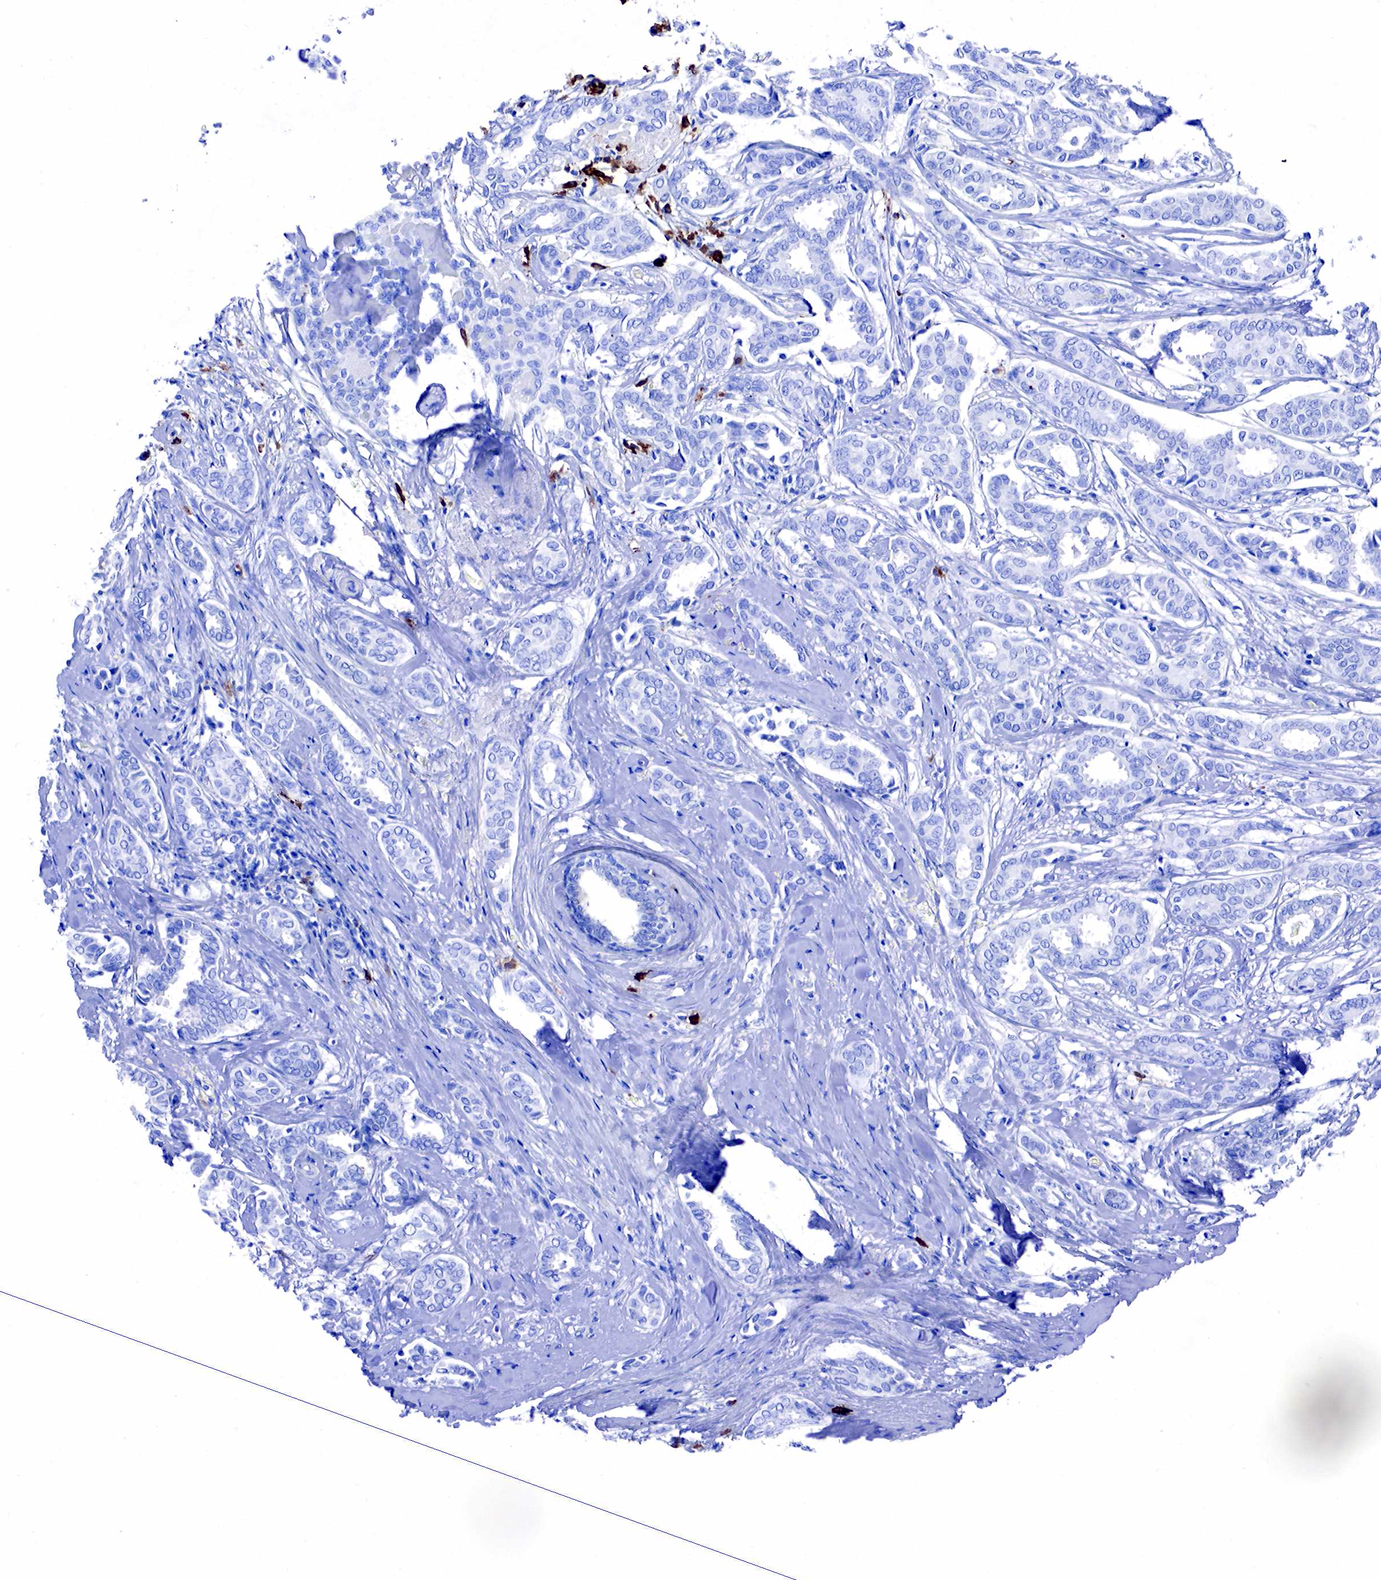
{"staining": {"intensity": "negative", "quantity": "none", "location": "none"}, "tissue": "breast cancer", "cell_type": "Tumor cells", "image_type": "cancer", "snomed": [{"axis": "morphology", "description": "Duct carcinoma"}, {"axis": "topography", "description": "Breast"}], "caption": "Tumor cells are negative for brown protein staining in breast infiltrating ductal carcinoma.", "gene": "CD79A", "patient": {"sex": "female", "age": 50}}